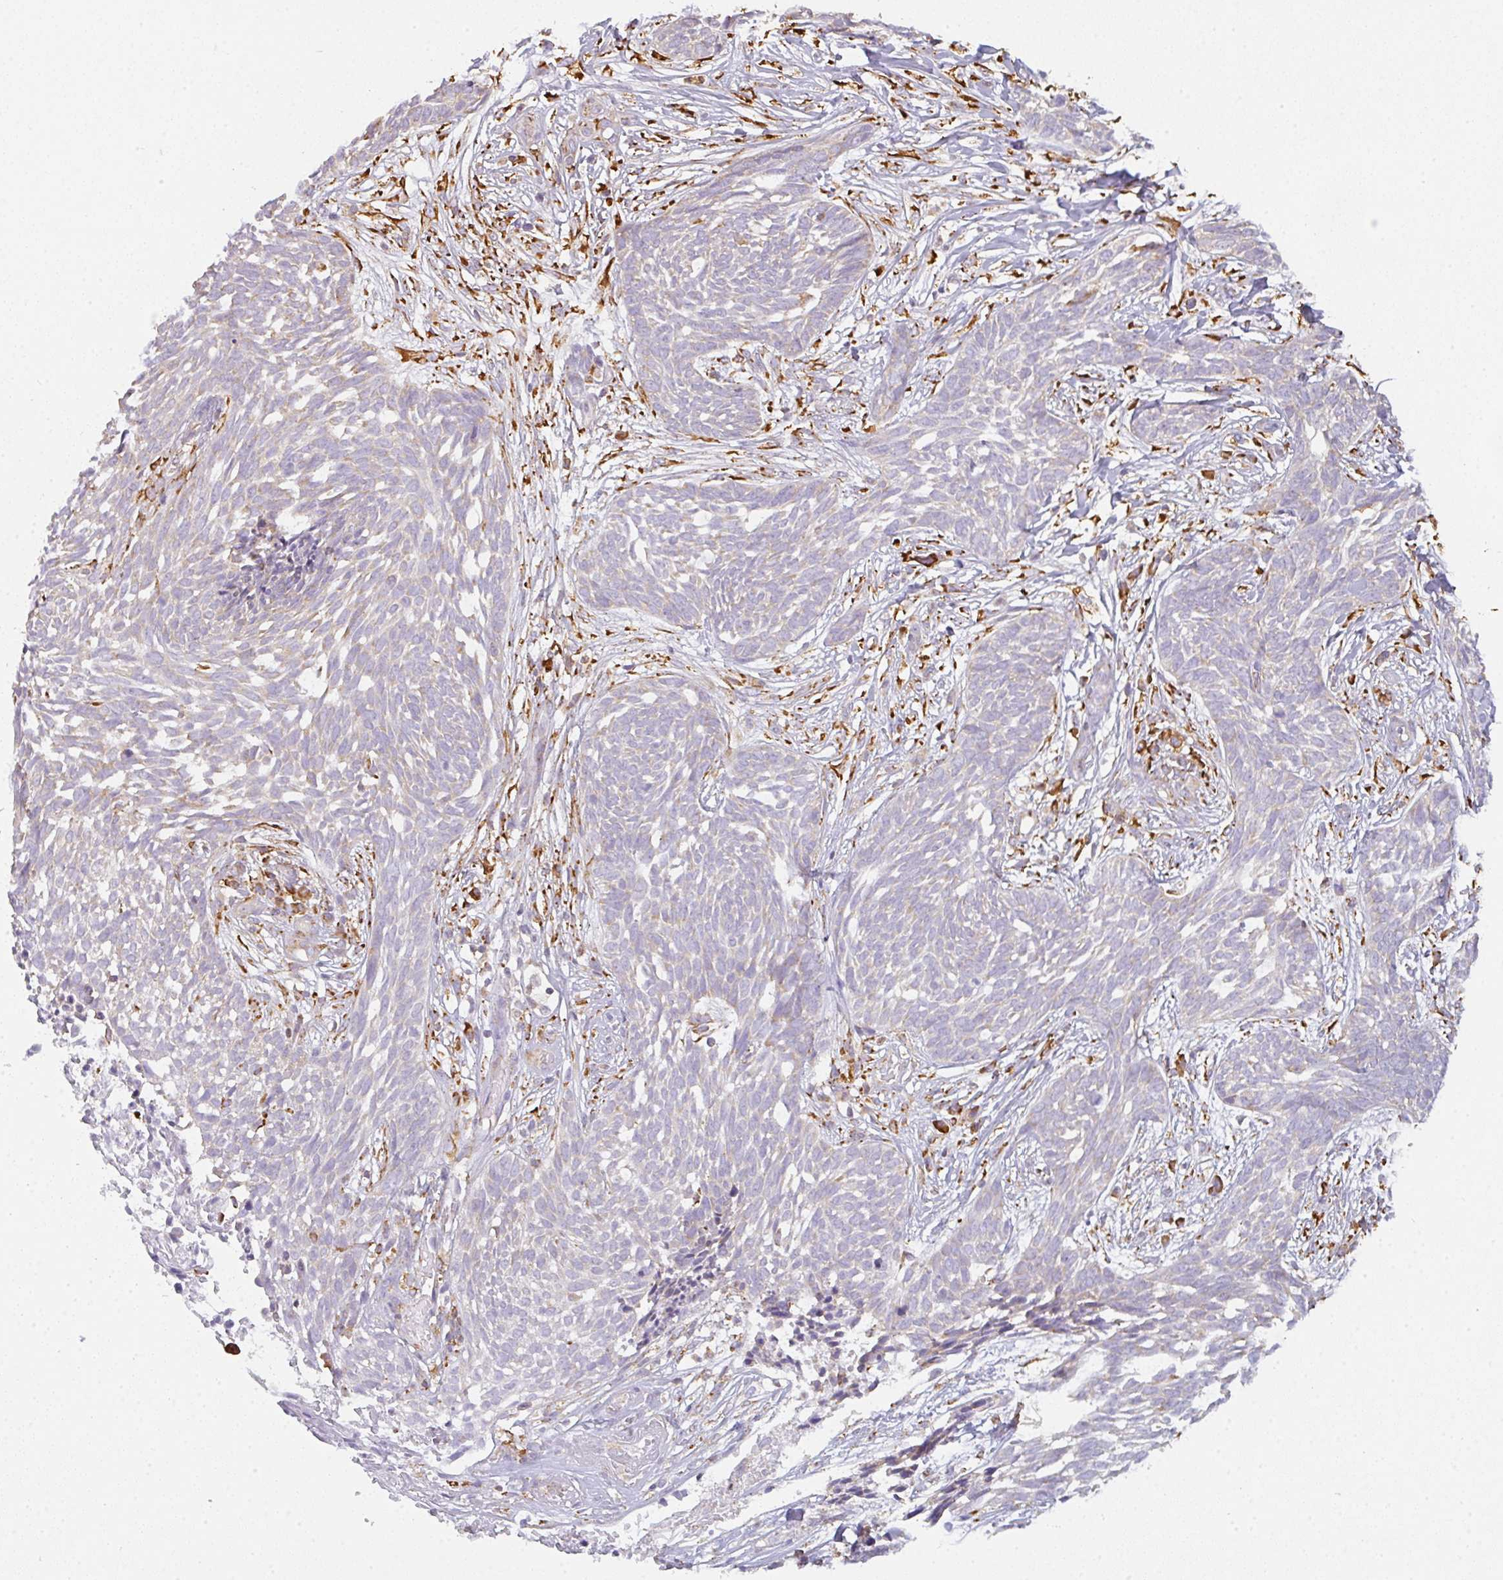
{"staining": {"intensity": "negative", "quantity": "none", "location": "none"}, "tissue": "skin cancer", "cell_type": "Tumor cells", "image_type": "cancer", "snomed": [{"axis": "morphology", "description": "Basal cell carcinoma"}, {"axis": "topography", "description": "Skin"}, {"axis": "topography", "description": "Skin, foot"}], "caption": "There is no significant expression in tumor cells of skin basal cell carcinoma. The staining was performed using DAB (3,3'-diaminobenzidine) to visualize the protein expression in brown, while the nuclei were stained in blue with hematoxylin (Magnification: 20x).", "gene": "DOK4", "patient": {"sex": "female", "age": 86}}